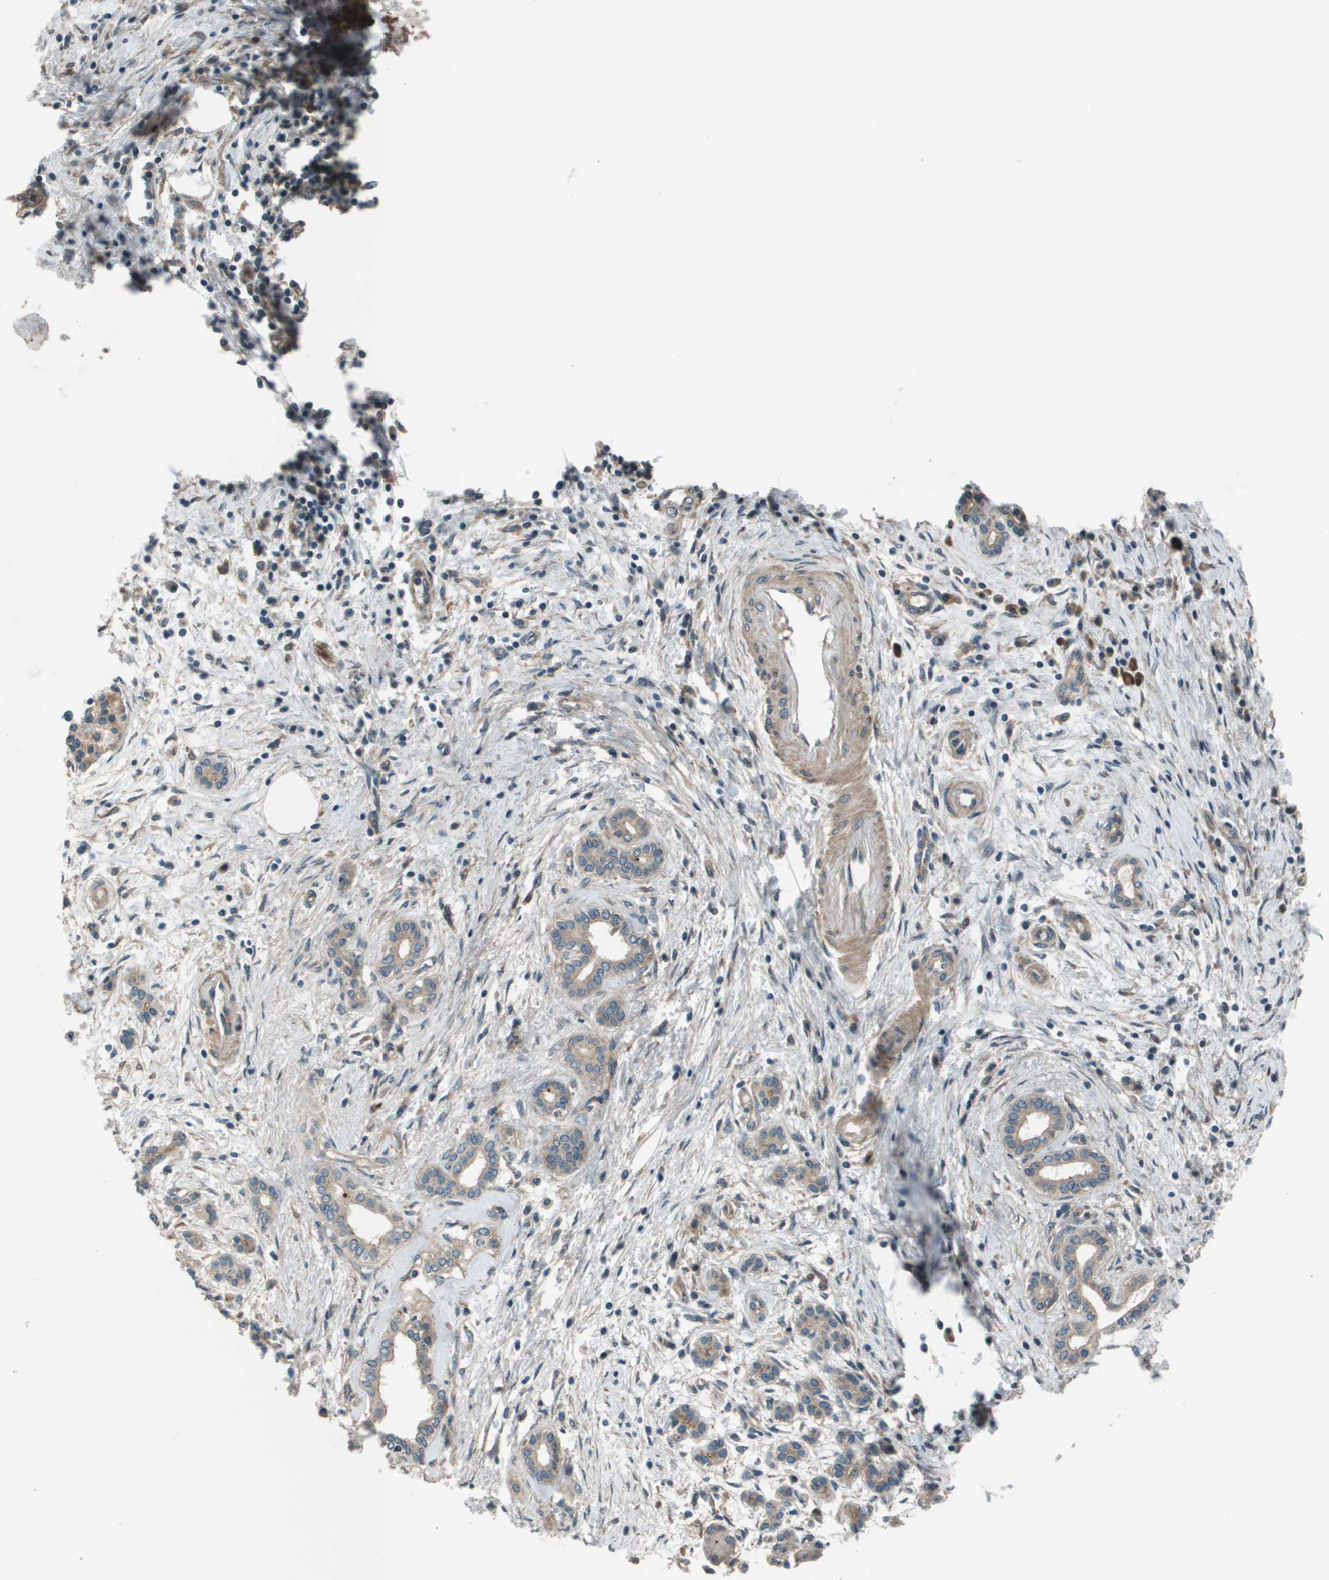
{"staining": {"intensity": "weak", "quantity": ">75%", "location": "cytoplasmic/membranous"}, "tissue": "pancreatic cancer", "cell_type": "Tumor cells", "image_type": "cancer", "snomed": [{"axis": "morphology", "description": "Adenocarcinoma, NOS"}, {"axis": "topography", "description": "Pancreas"}], "caption": "Protein expression analysis of human pancreatic cancer (adenocarcinoma) reveals weak cytoplasmic/membranous positivity in approximately >75% of tumor cells.", "gene": "ARHGEF11", "patient": {"sex": "female", "age": 70}}